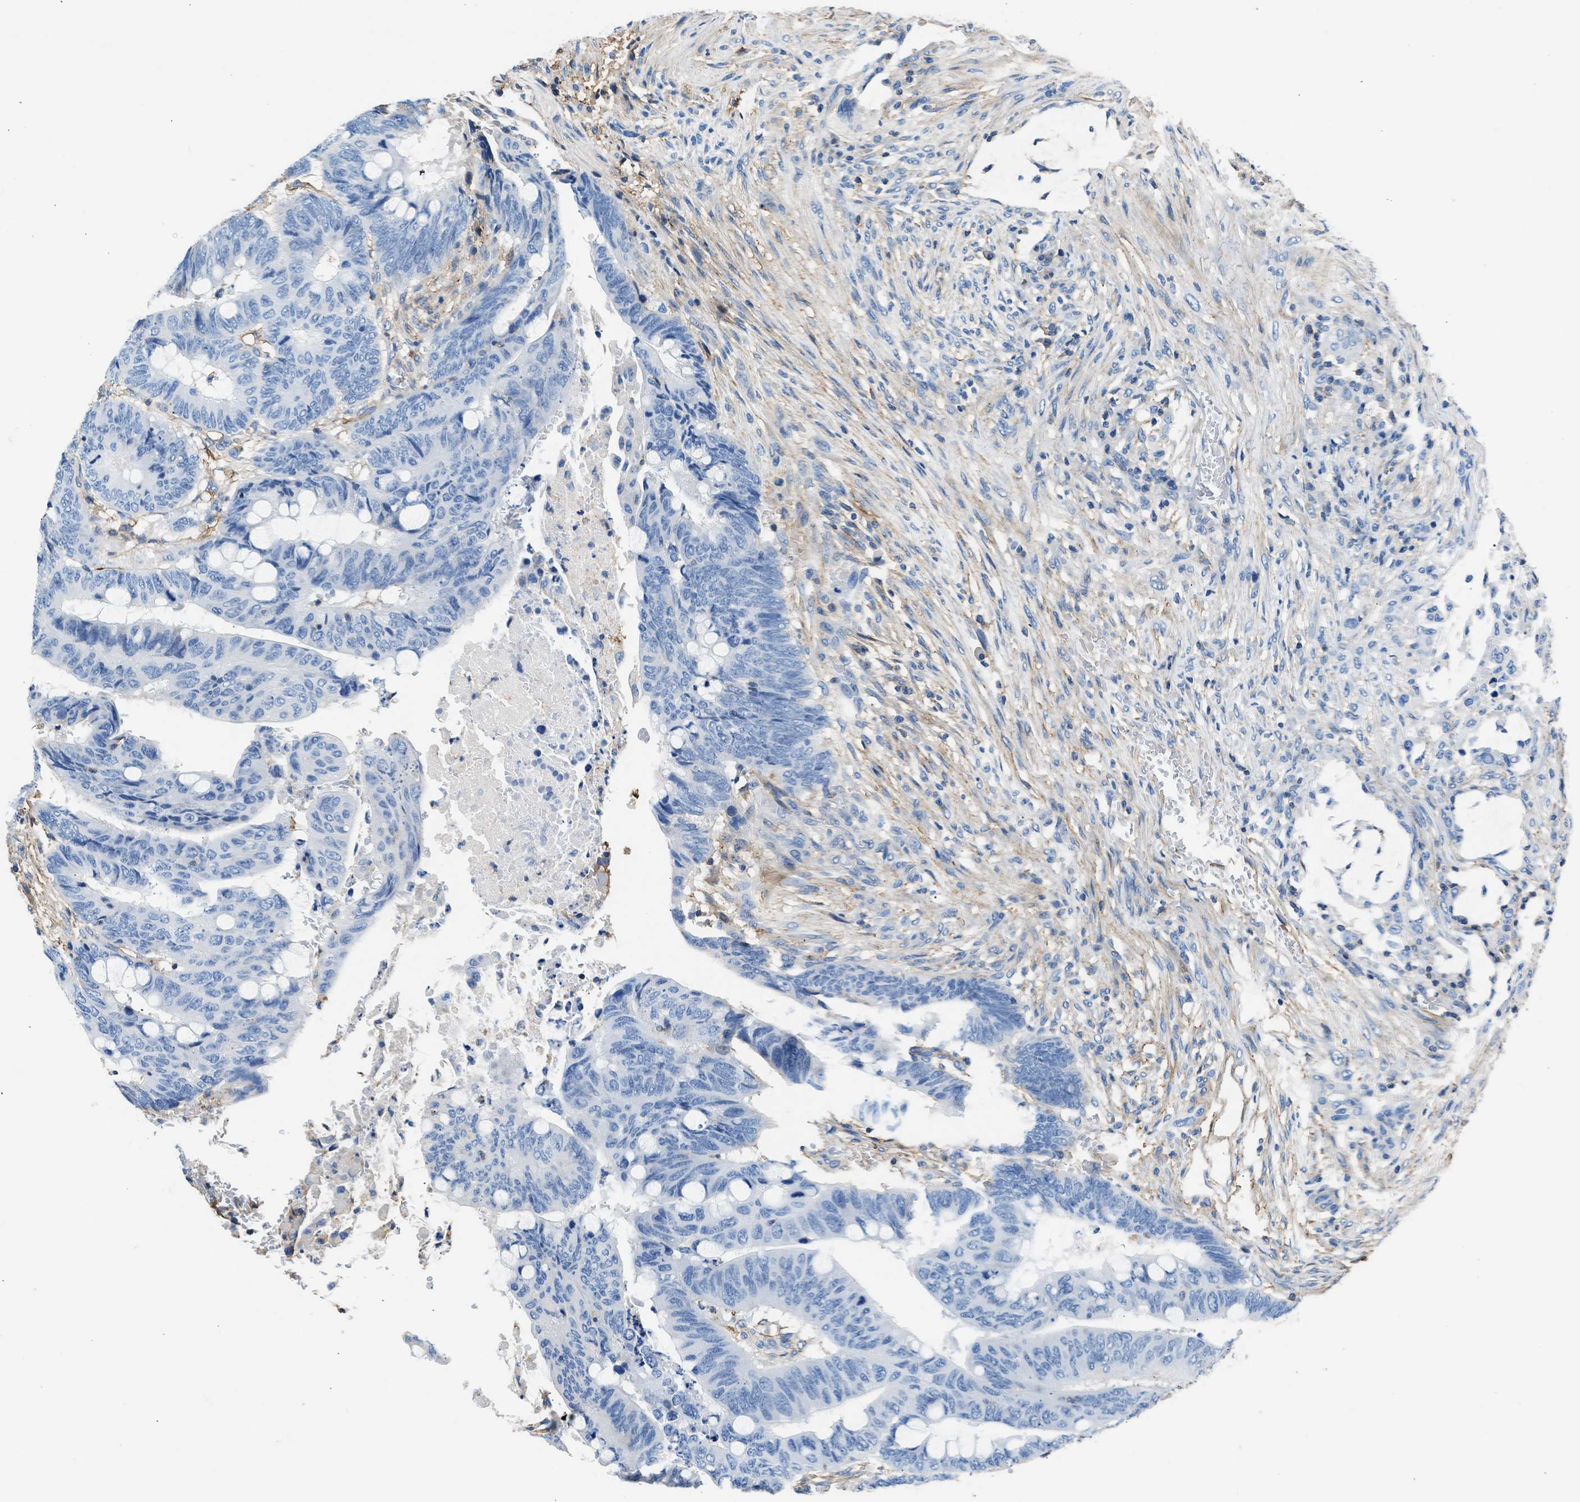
{"staining": {"intensity": "negative", "quantity": "none", "location": "none"}, "tissue": "colorectal cancer", "cell_type": "Tumor cells", "image_type": "cancer", "snomed": [{"axis": "morphology", "description": "Normal tissue, NOS"}, {"axis": "morphology", "description": "Adenocarcinoma, NOS"}, {"axis": "topography", "description": "Rectum"}, {"axis": "topography", "description": "Peripheral nerve tissue"}], "caption": "Immunohistochemistry (IHC) photomicrograph of human colorectal cancer stained for a protein (brown), which reveals no staining in tumor cells. (DAB immunohistochemistry with hematoxylin counter stain).", "gene": "KCNQ4", "patient": {"sex": "male", "age": 92}}